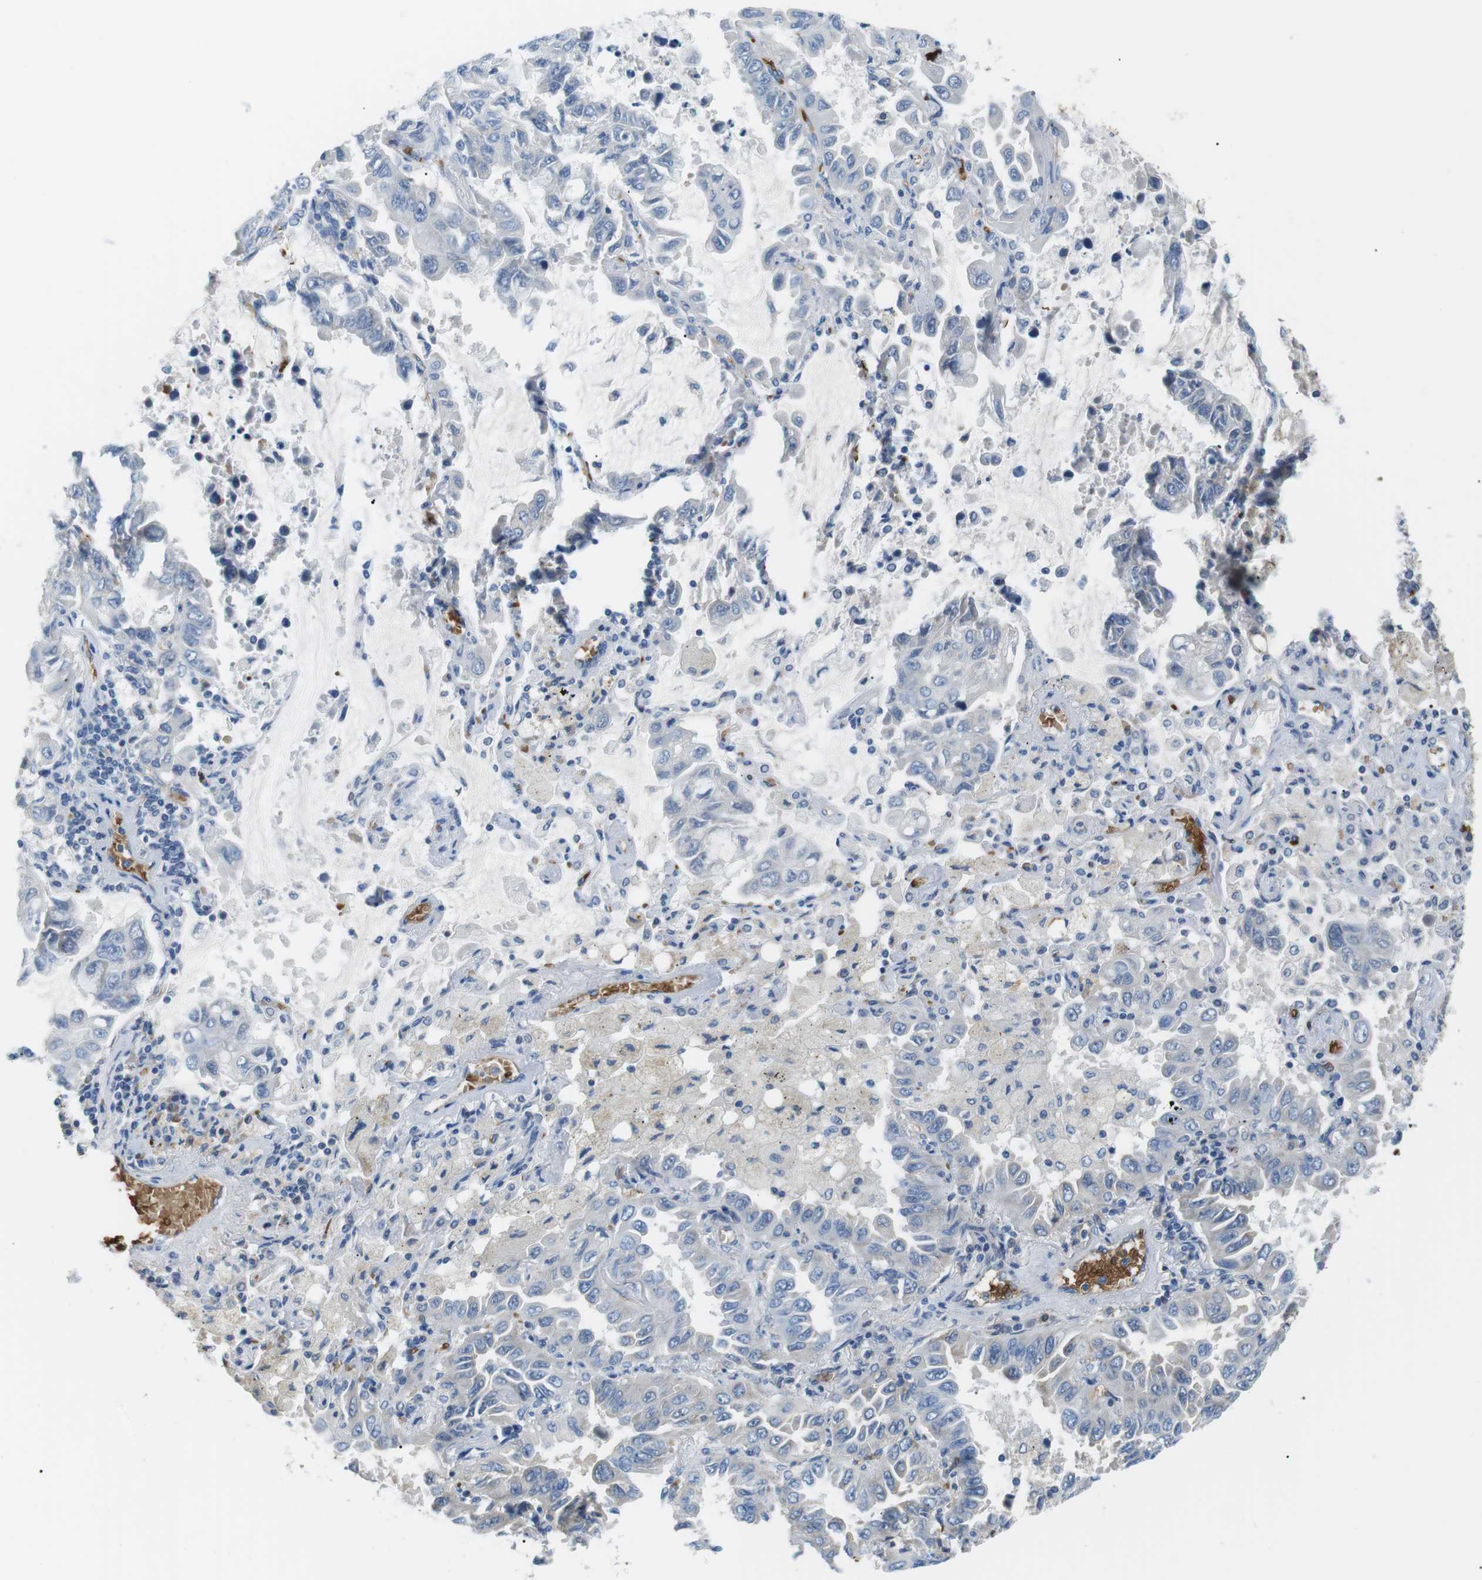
{"staining": {"intensity": "weak", "quantity": "<25%", "location": "cytoplasmic/membranous"}, "tissue": "lung cancer", "cell_type": "Tumor cells", "image_type": "cancer", "snomed": [{"axis": "morphology", "description": "Adenocarcinoma, NOS"}, {"axis": "topography", "description": "Lung"}], "caption": "High power microscopy photomicrograph of an IHC photomicrograph of lung cancer, revealing no significant expression in tumor cells.", "gene": "ADCY10", "patient": {"sex": "male", "age": 64}}